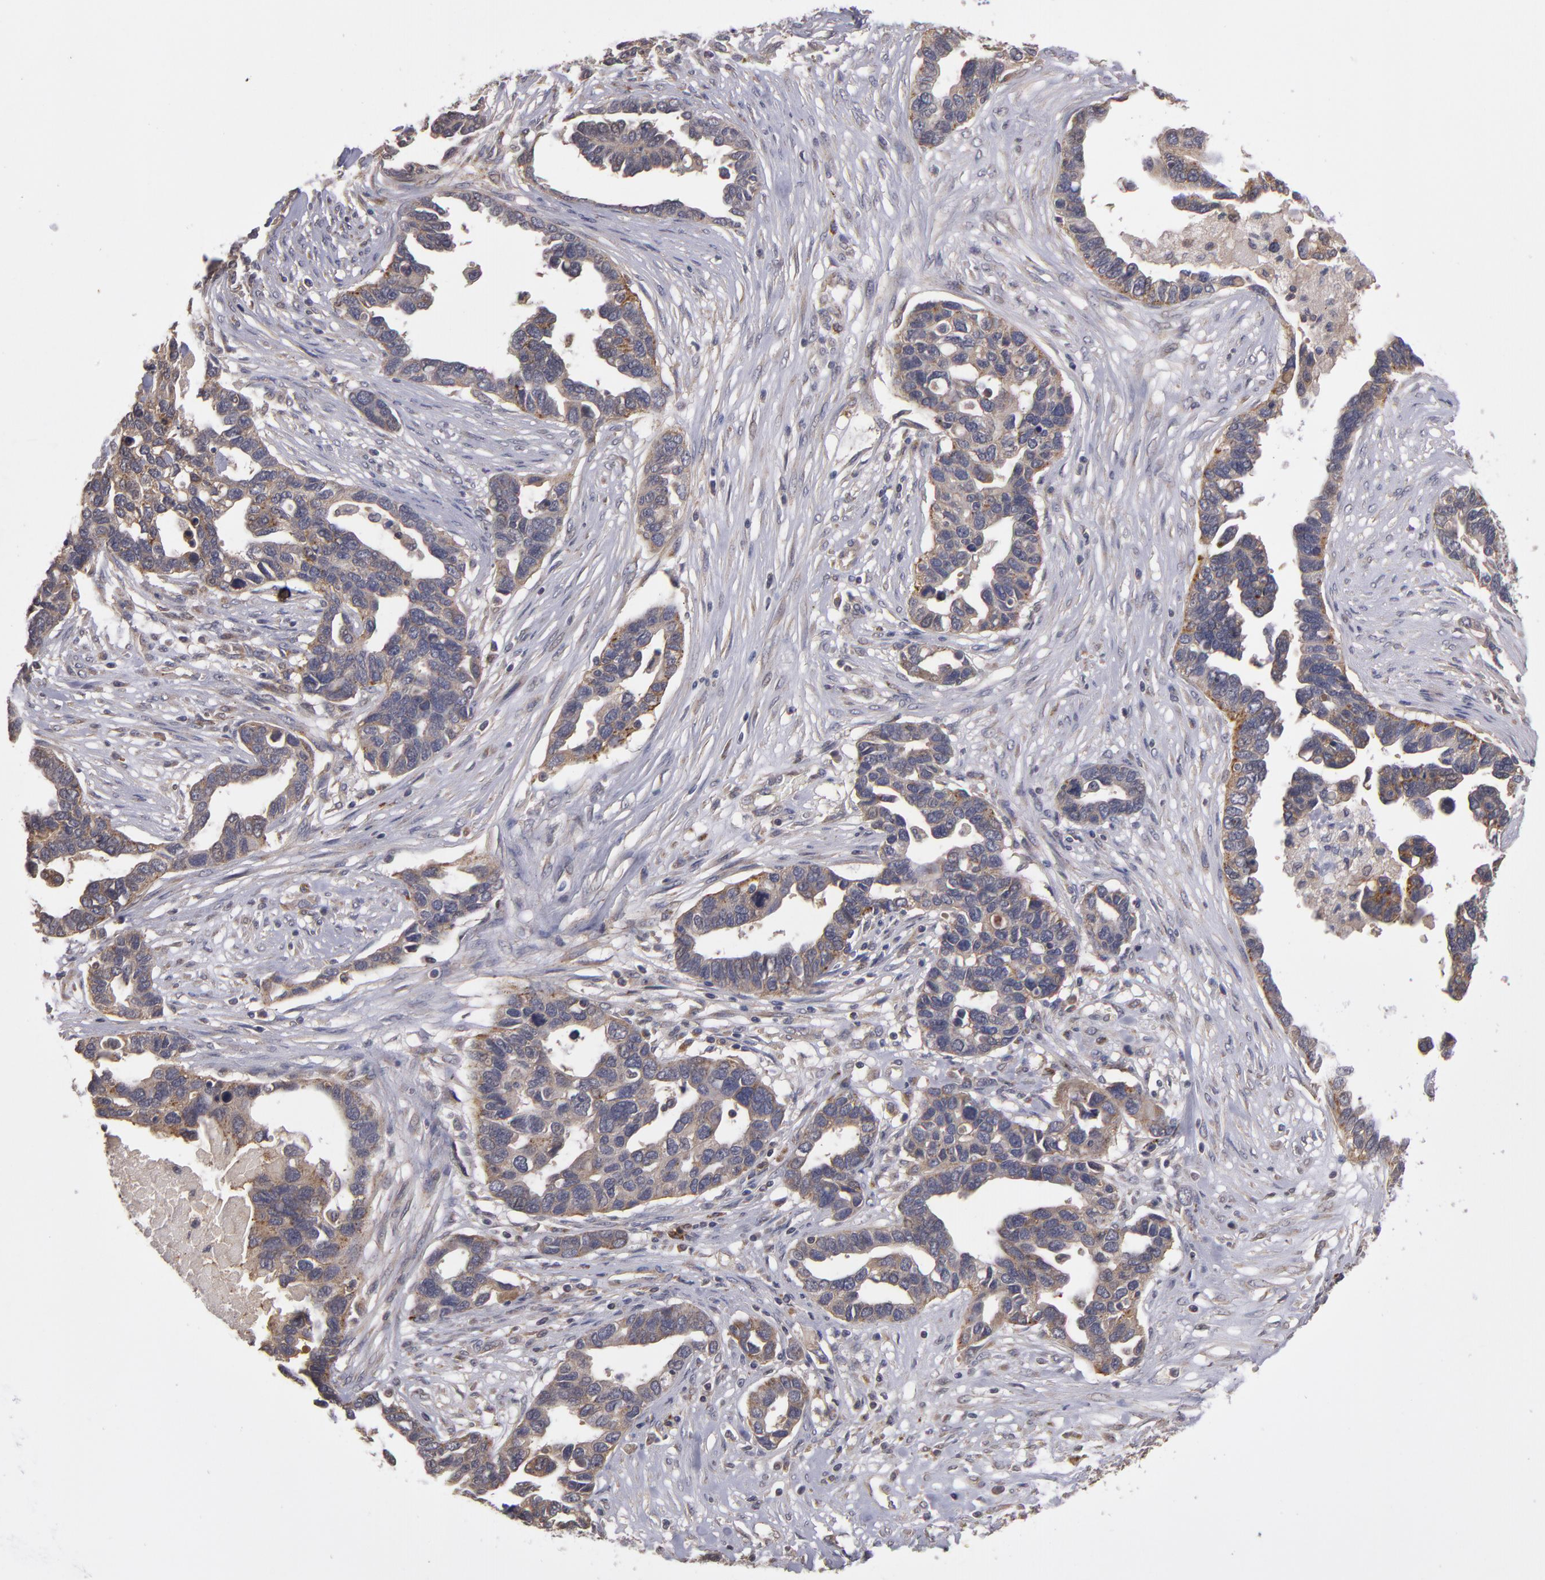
{"staining": {"intensity": "weak", "quantity": ">75%", "location": "cytoplasmic/membranous"}, "tissue": "ovarian cancer", "cell_type": "Tumor cells", "image_type": "cancer", "snomed": [{"axis": "morphology", "description": "Cystadenocarcinoma, serous, NOS"}, {"axis": "topography", "description": "Ovary"}], "caption": "Serous cystadenocarcinoma (ovarian) stained with a brown dye displays weak cytoplasmic/membranous positive staining in approximately >75% of tumor cells.", "gene": "CTSO", "patient": {"sex": "female", "age": 54}}